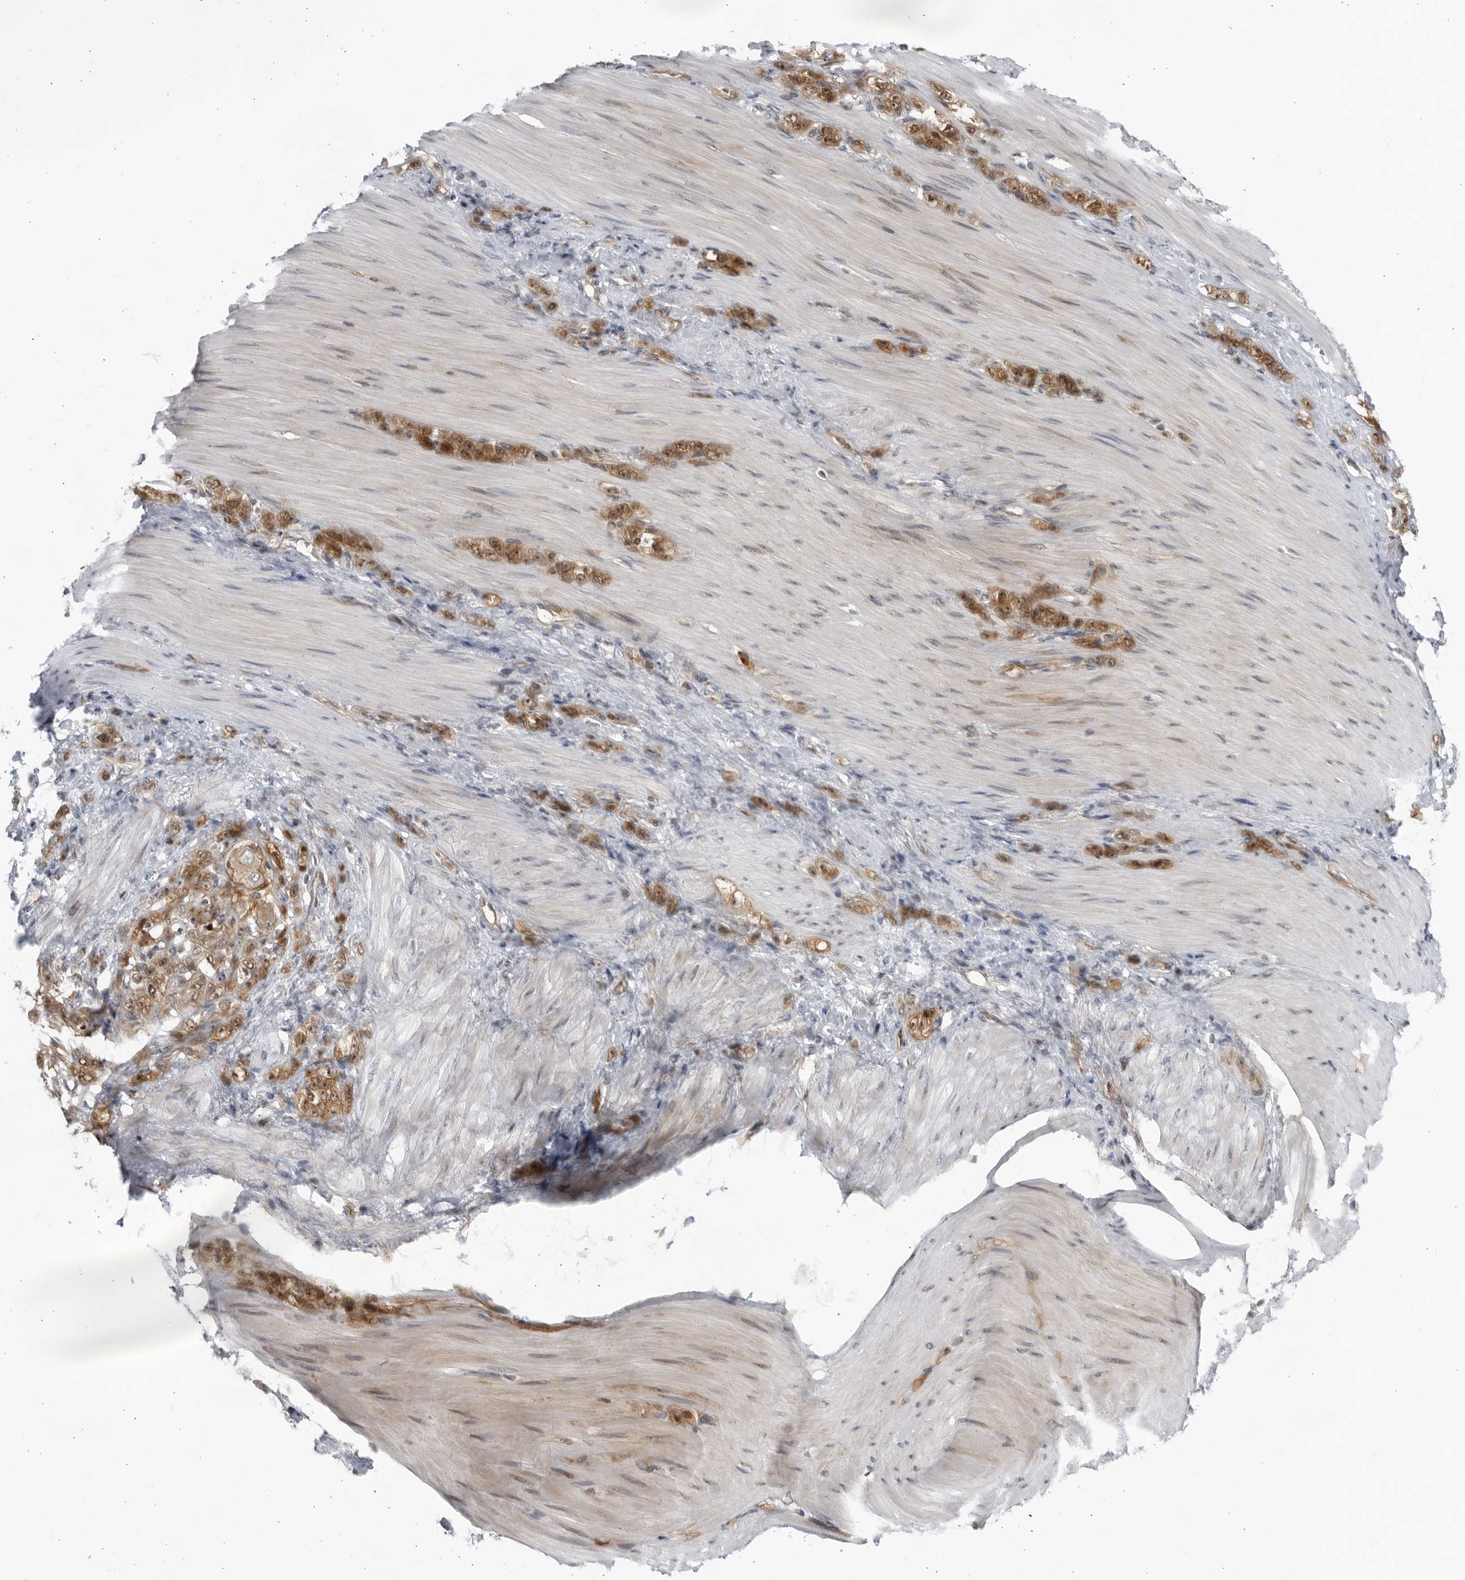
{"staining": {"intensity": "moderate", "quantity": ">75%", "location": "cytoplasmic/membranous,nuclear"}, "tissue": "stomach cancer", "cell_type": "Tumor cells", "image_type": "cancer", "snomed": [{"axis": "morphology", "description": "Normal tissue, NOS"}, {"axis": "morphology", "description": "Adenocarcinoma, NOS"}, {"axis": "topography", "description": "Stomach"}], "caption": "Moderate cytoplasmic/membranous and nuclear protein staining is seen in approximately >75% of tumor cells in stomach cancer.", "gene": "ITGB3BP", "patient": {"sex": "male", "age": 82}}